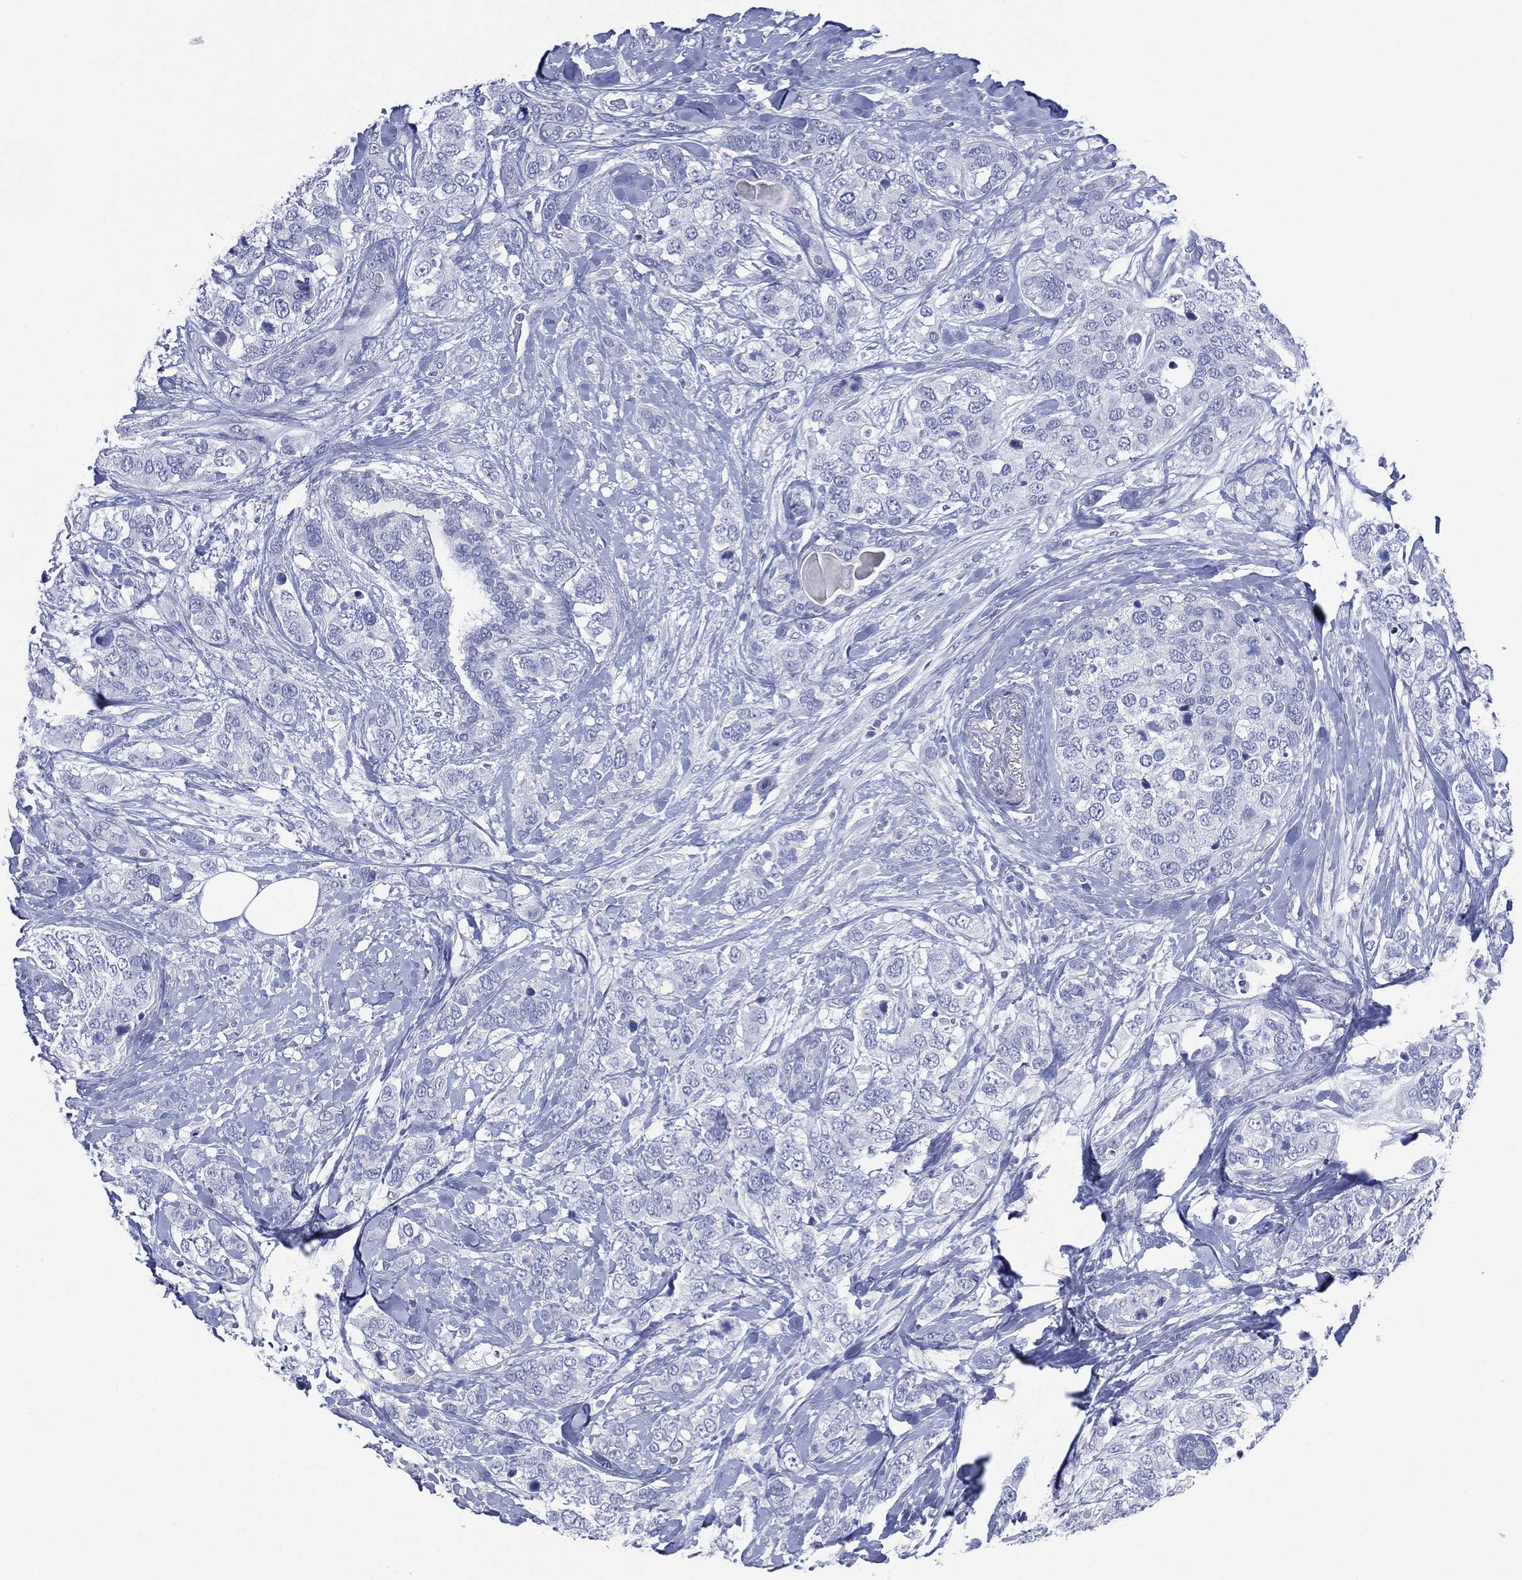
{"staining": {"intensity": "negative", "quantity": "none", "location": "none"}, "tissue": "breast cancer", "cell_type": "Tumor cells", "image_type": "cancer", "snomed": [{"axis": "morphology", "description": "Lobular carcinoma"}, {"axis": "topography", "description": "Breast"}], "caption": "Tumor cells show no significant staining in breast cancer.", "gene": "TMEM247", "patient": {"sex": "female", "age": 59}}